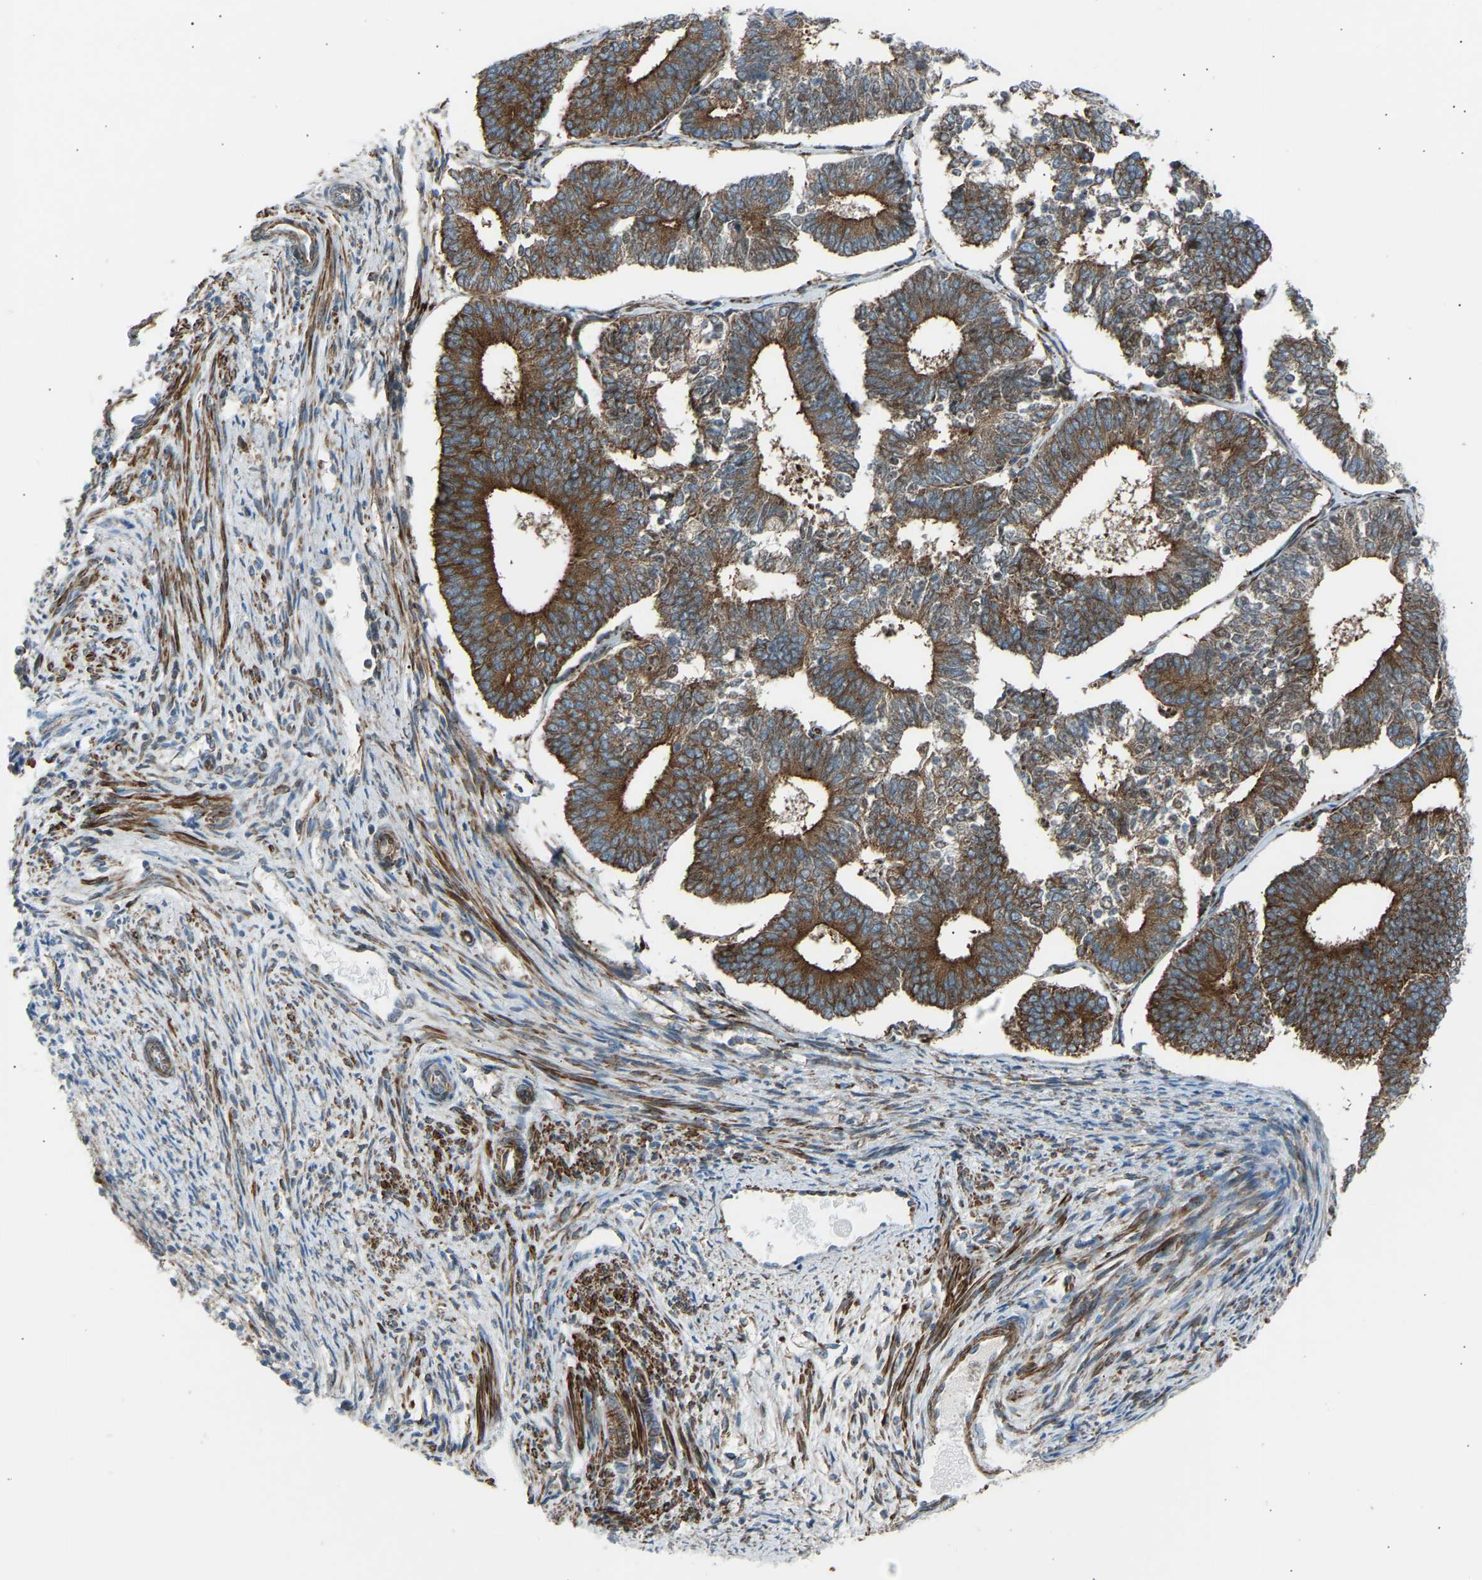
{"staining": {"intensity": "strong", "quantity": ">75%", "location": "cytoplasmic/membranous"}, "tissue": "endometrial cancer", "cell_type": "Tumor cells", "image_type": "cancer", "snomed": [{"axis": "morphology", "description": "Adenocarcinoma, NOS"}, {"axis": "topography", "description": "Endometrium"}], "caption": "Protein expression analysis of human endometrial cancer reveals strong cytoplasmic/membranous expression in approximately >75% of tumor cells.", "gene": "VPS41", "patient": {"sex": "female", "age": 70}}